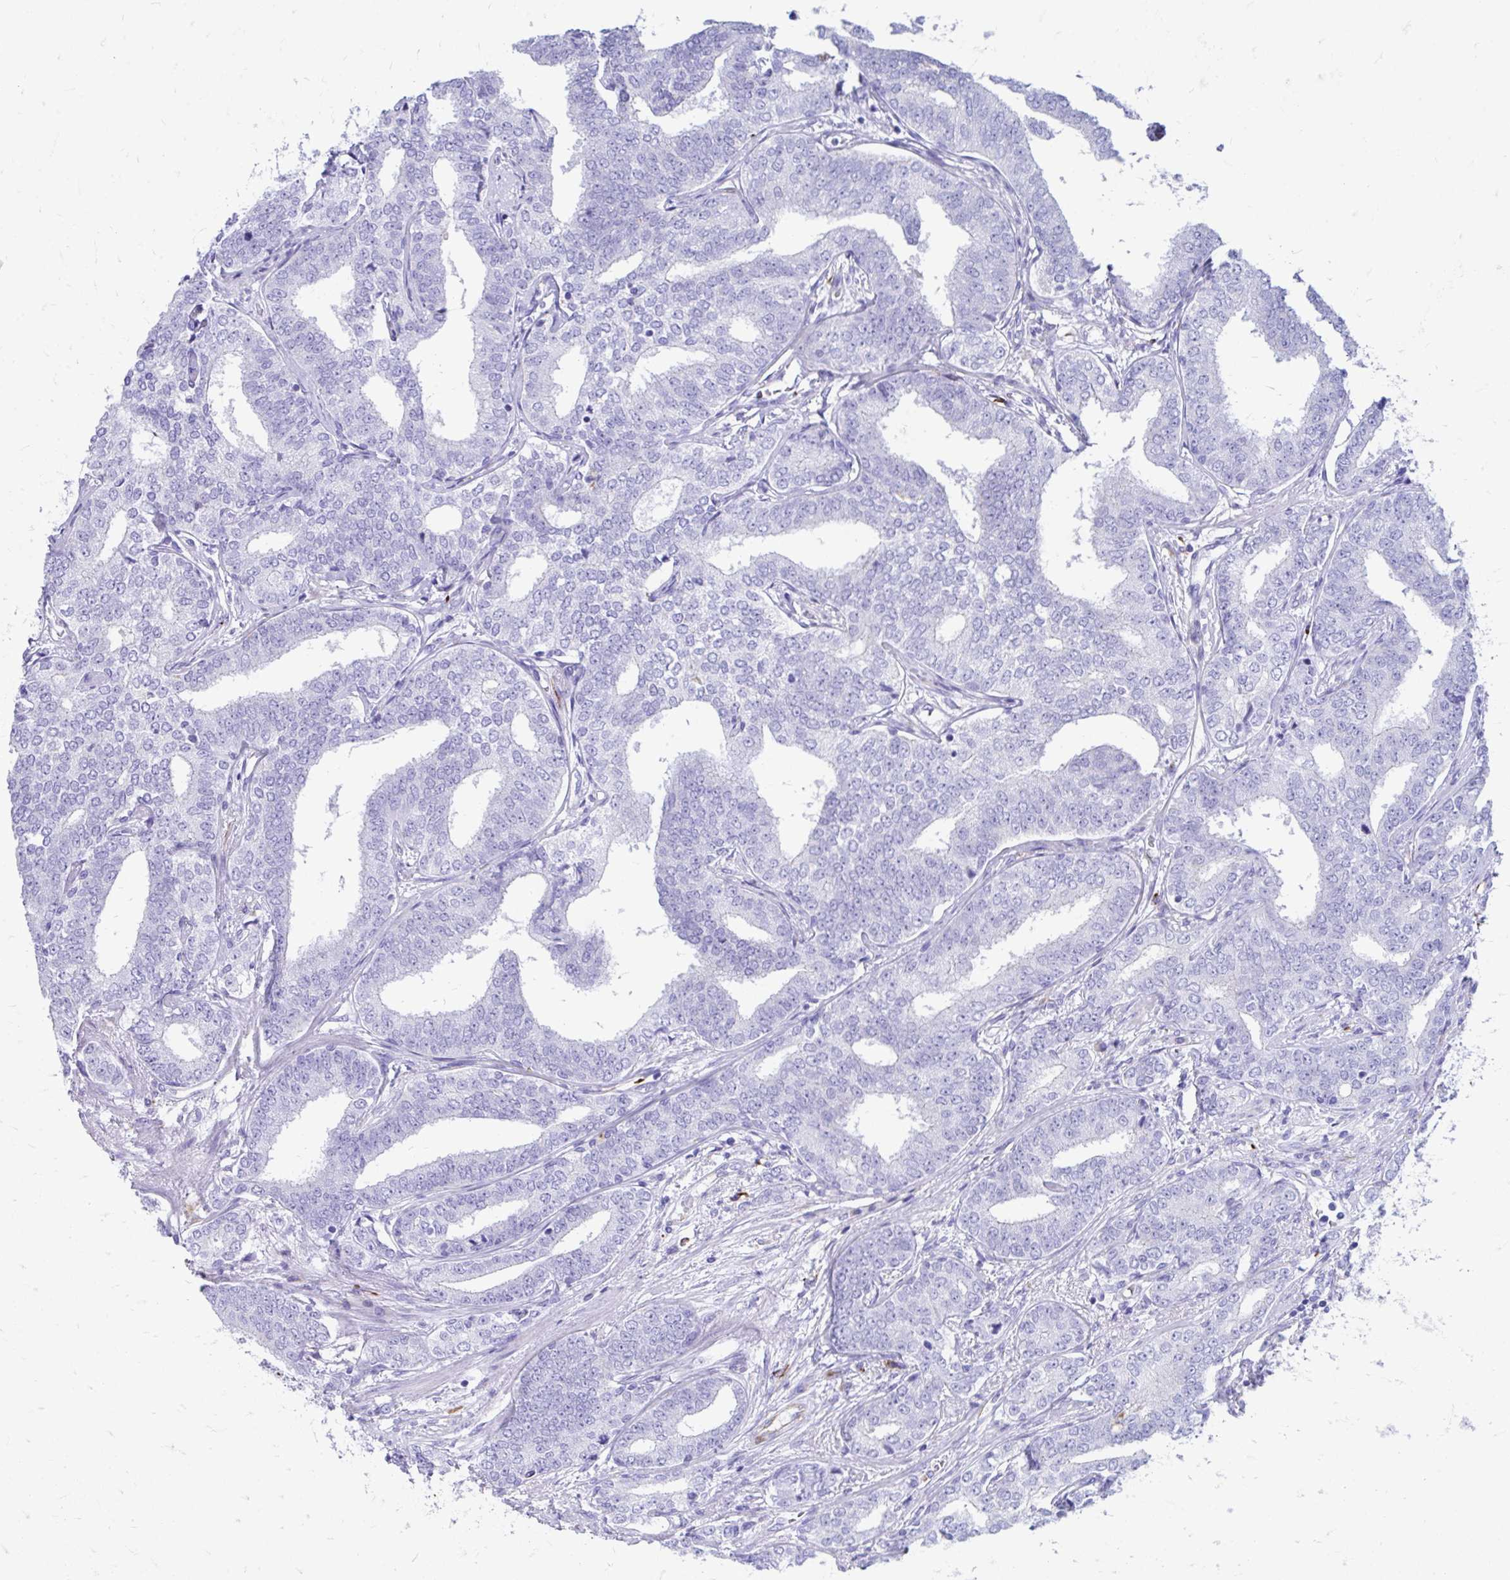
{"staining": {"intensity": "negative", "quantity": "none", "location": "none"}, "tissue": "prostate cancer", "cell_type": "Tumor cells", "image_type": "cancer", "snomed": [{"axis": "morphology", "description": "Adenocarcinoma, High grade"}, {"axis": "topography", "description": "Prostate"}], "caption": "Tumor cells show no significant staining in prostate adenocarcinoma (high-grade).", "gene": "ZNF699", "patient": {"sex": "male", "age": 72}}